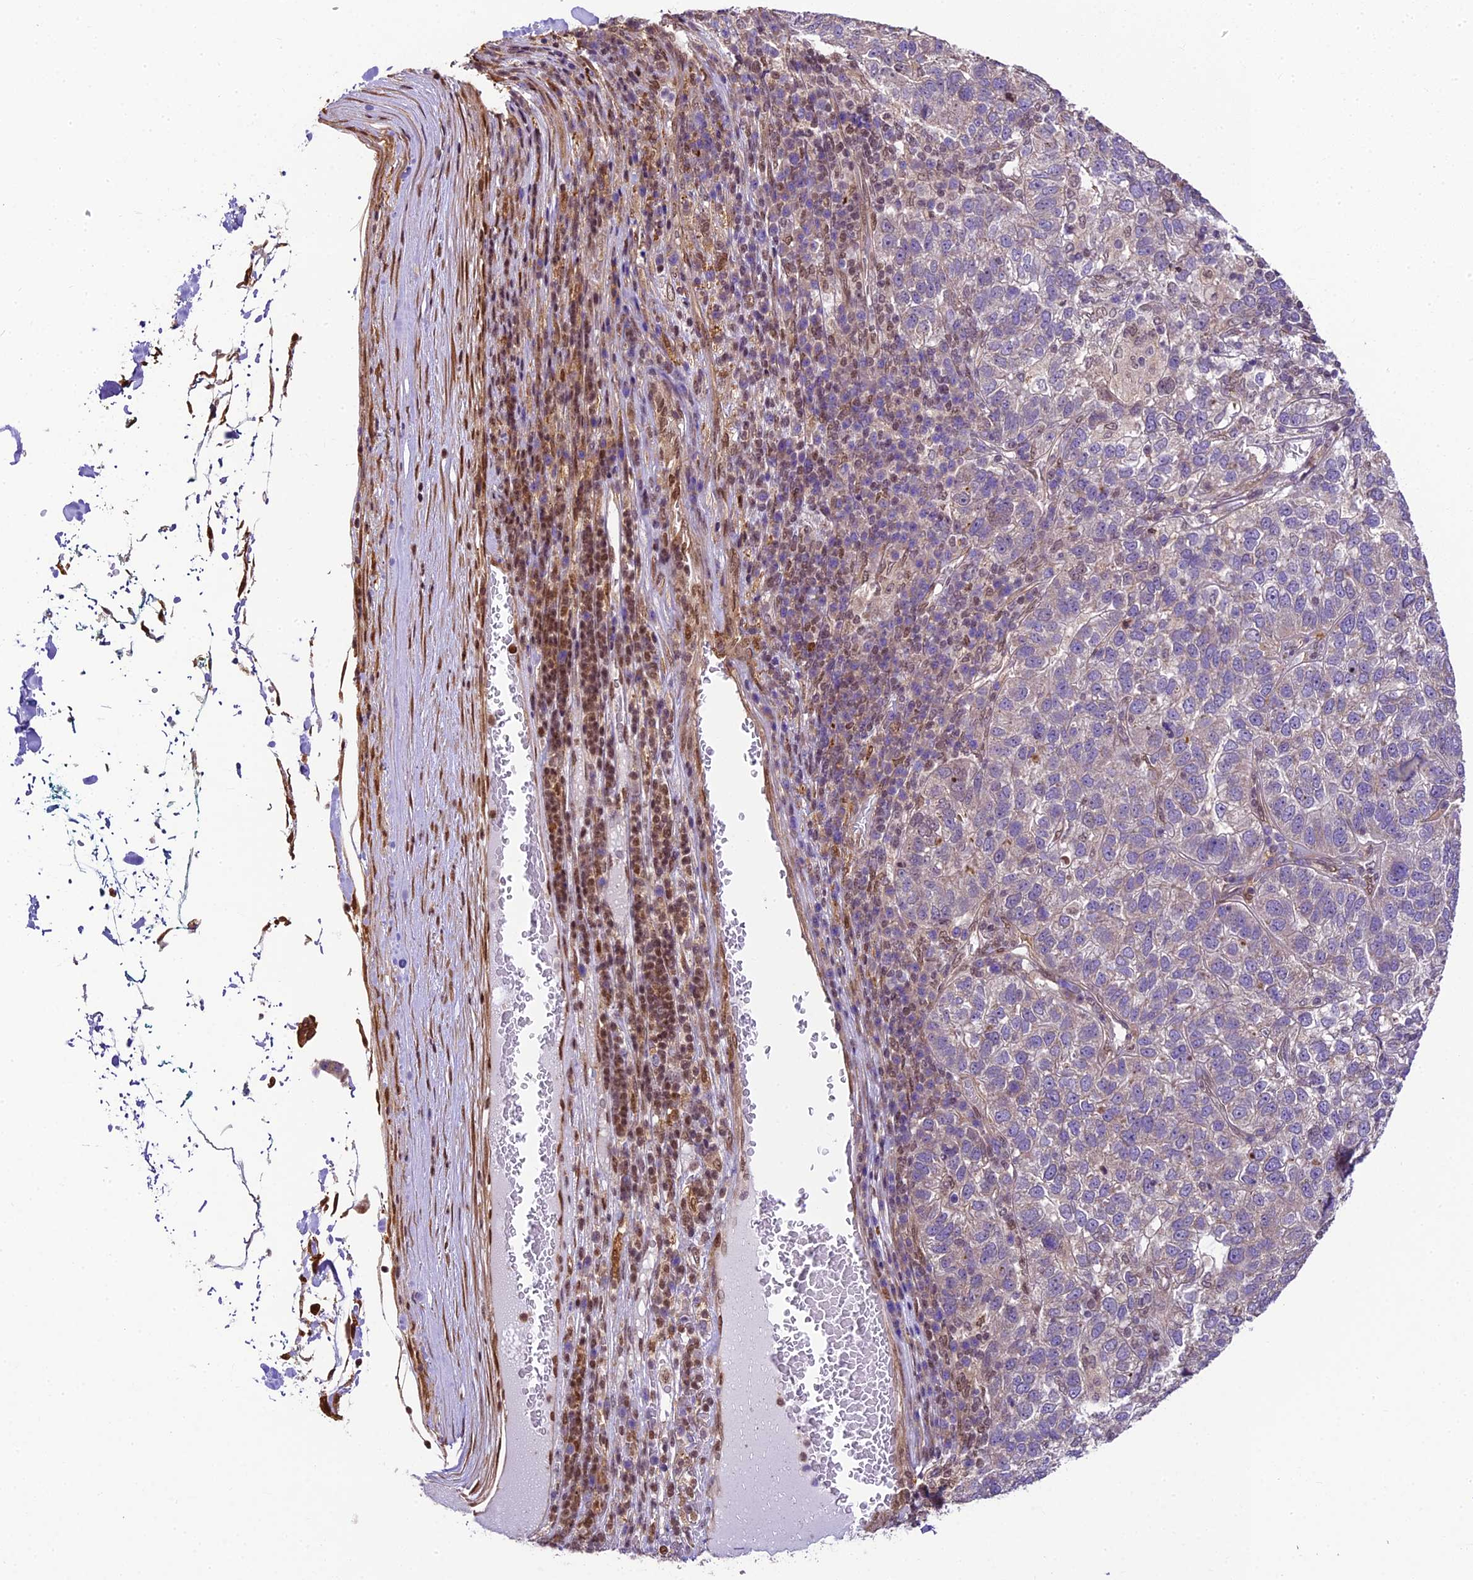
{"staining": {"intensity": "negative", "quantity": "none", "location": "none"}, "tissue": "pancreatic cancer", "cell_type": "Tumor cells", "image_type": "cancer", "snomed": [{"axis": "morphology", "description": "Adenocarcinoma, NOS"}, {"axis": "topography", "description": "Pancreas"}], "caption": "DAB (3,3'-diaminobenzidine) immunohistochemical staining of human pancreatic cancer (adenocarcinoma) exhibits no significant expression in tumor cells.", "gene": "TRIM22", "patient": {"sex": "female", "age": 61}}